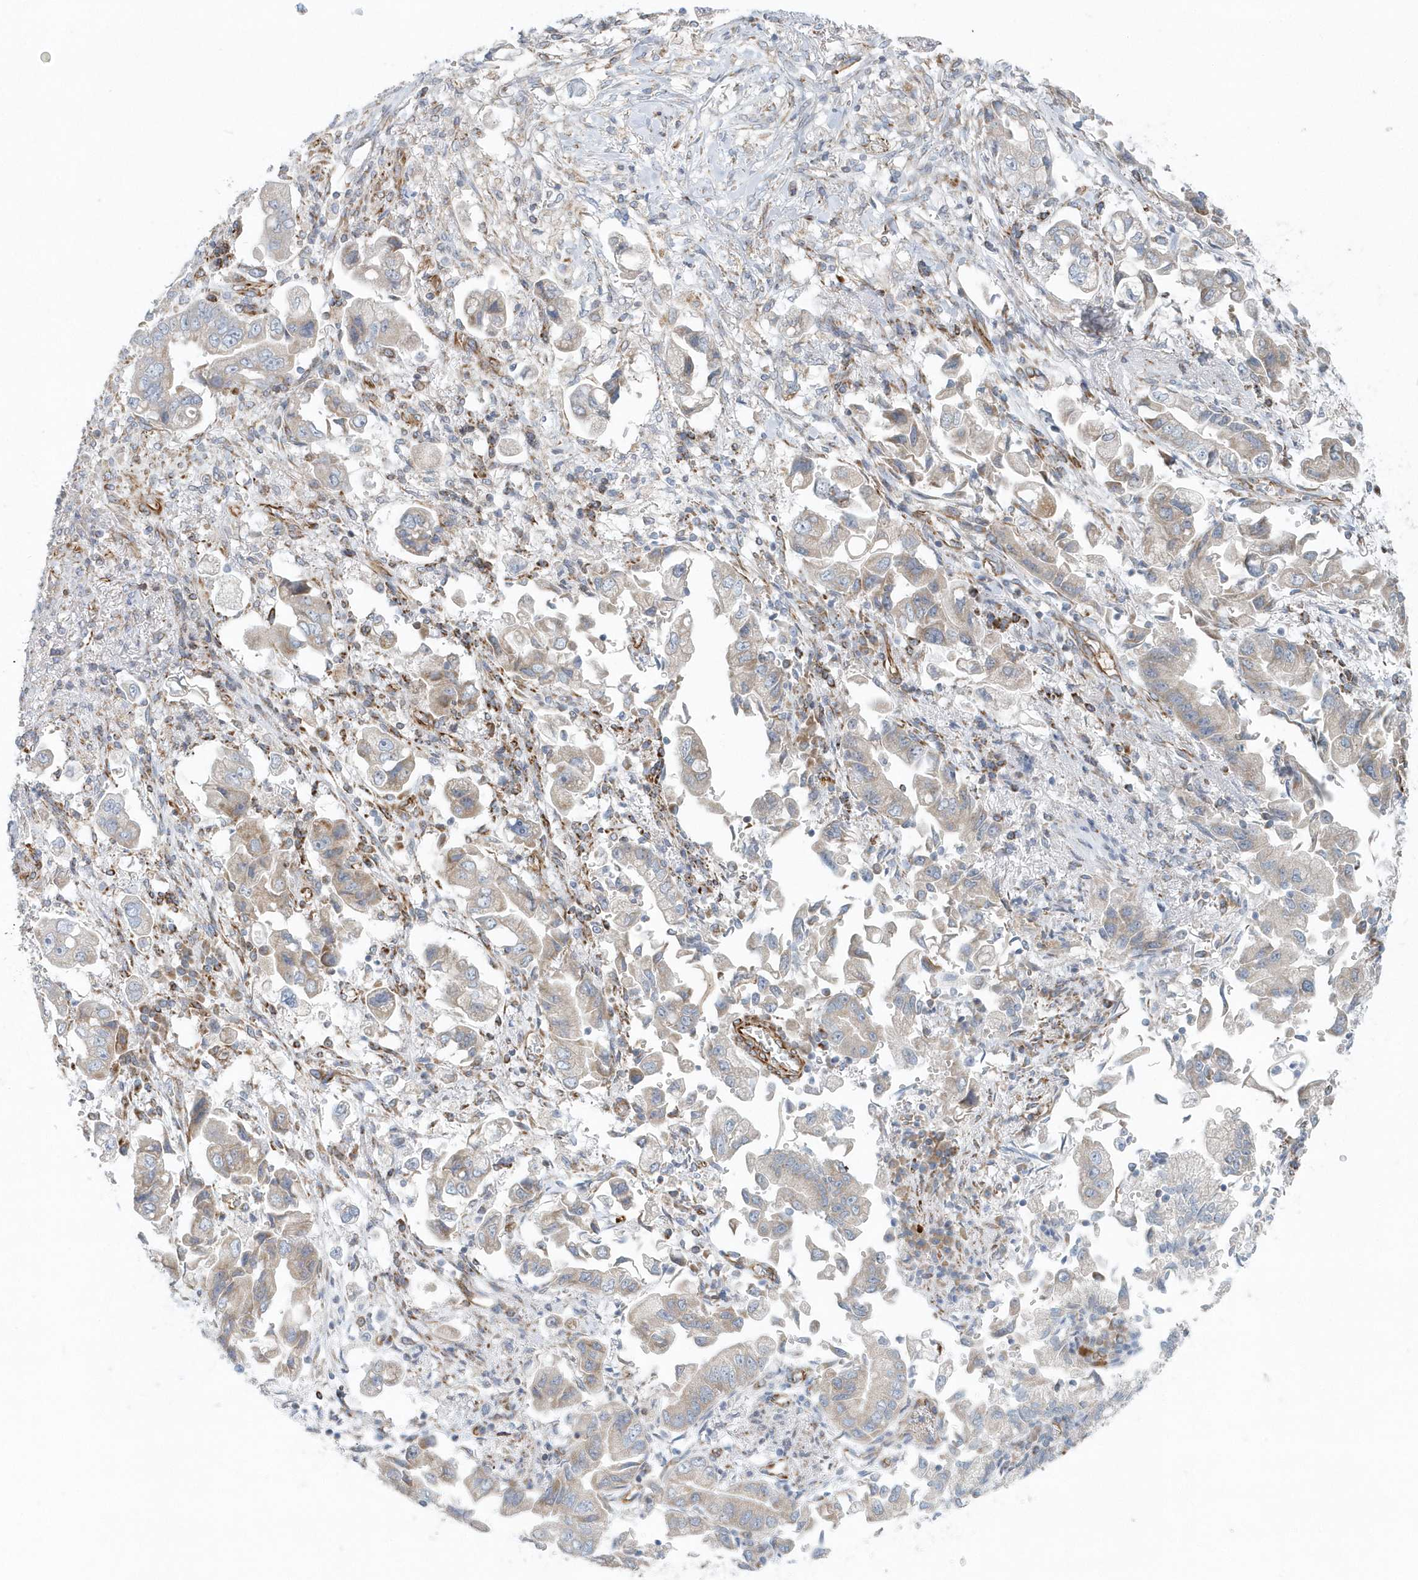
{"staining": {"intensity": "weak", "quantity": "25%-75%", "location": "cytoplasmic/membranous"}, "tissue": "stomach cancer", "cell_type": "Tumor cells", "image_type": "cancer", "snomed": [{"axis": "morphology", "description": "Adenocarcinoma, NOS"}, {"axis": "topography", "description": "Stomach"}], "caption": "High-power microscopy captured an immunohistochemistry micrograph of stomach cancer (adenocarcinoma), revealing weak cytoplasmic/membranous positivity in about 25%-75% of tumor cells.", "gene": "GPR152", "patient": {"sex": "male", "age": 62}}